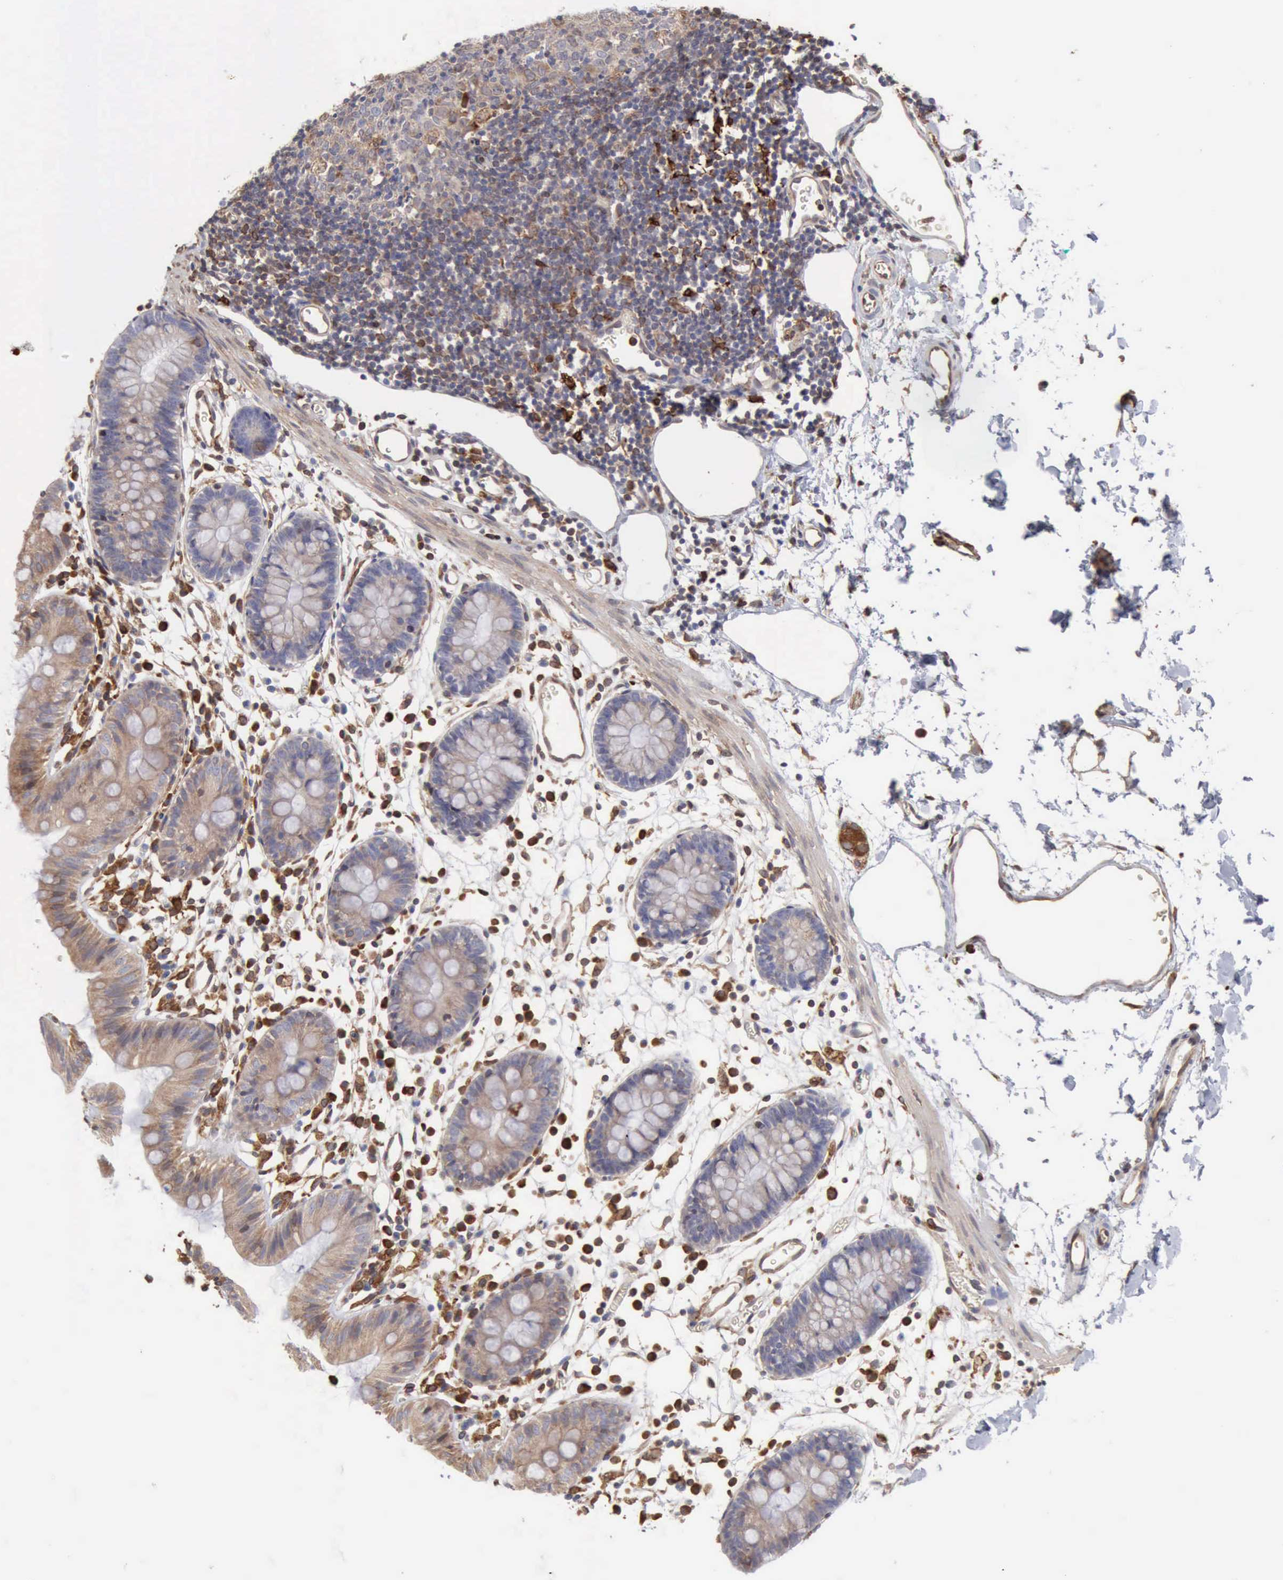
{"staining": {"intensity": "moderate", "quantity": ">75%", "location": "cytoplasmic/membranous"}, "tissue": "colon", "cell_type": "Endothelial cells", "image_type": "normal", "snomed": [{"axis": "morphology", "description": "Normal tissue, NOS"}, {"axis": "topography", "description": "Colon"}], "caption": "Protein analysis of normal colon reveals moderate cytoplasmic/membranous expression in about >75% of endothelial cells.", "gene": "APOL2", "patient": {"sex": "male", "age": 14}}